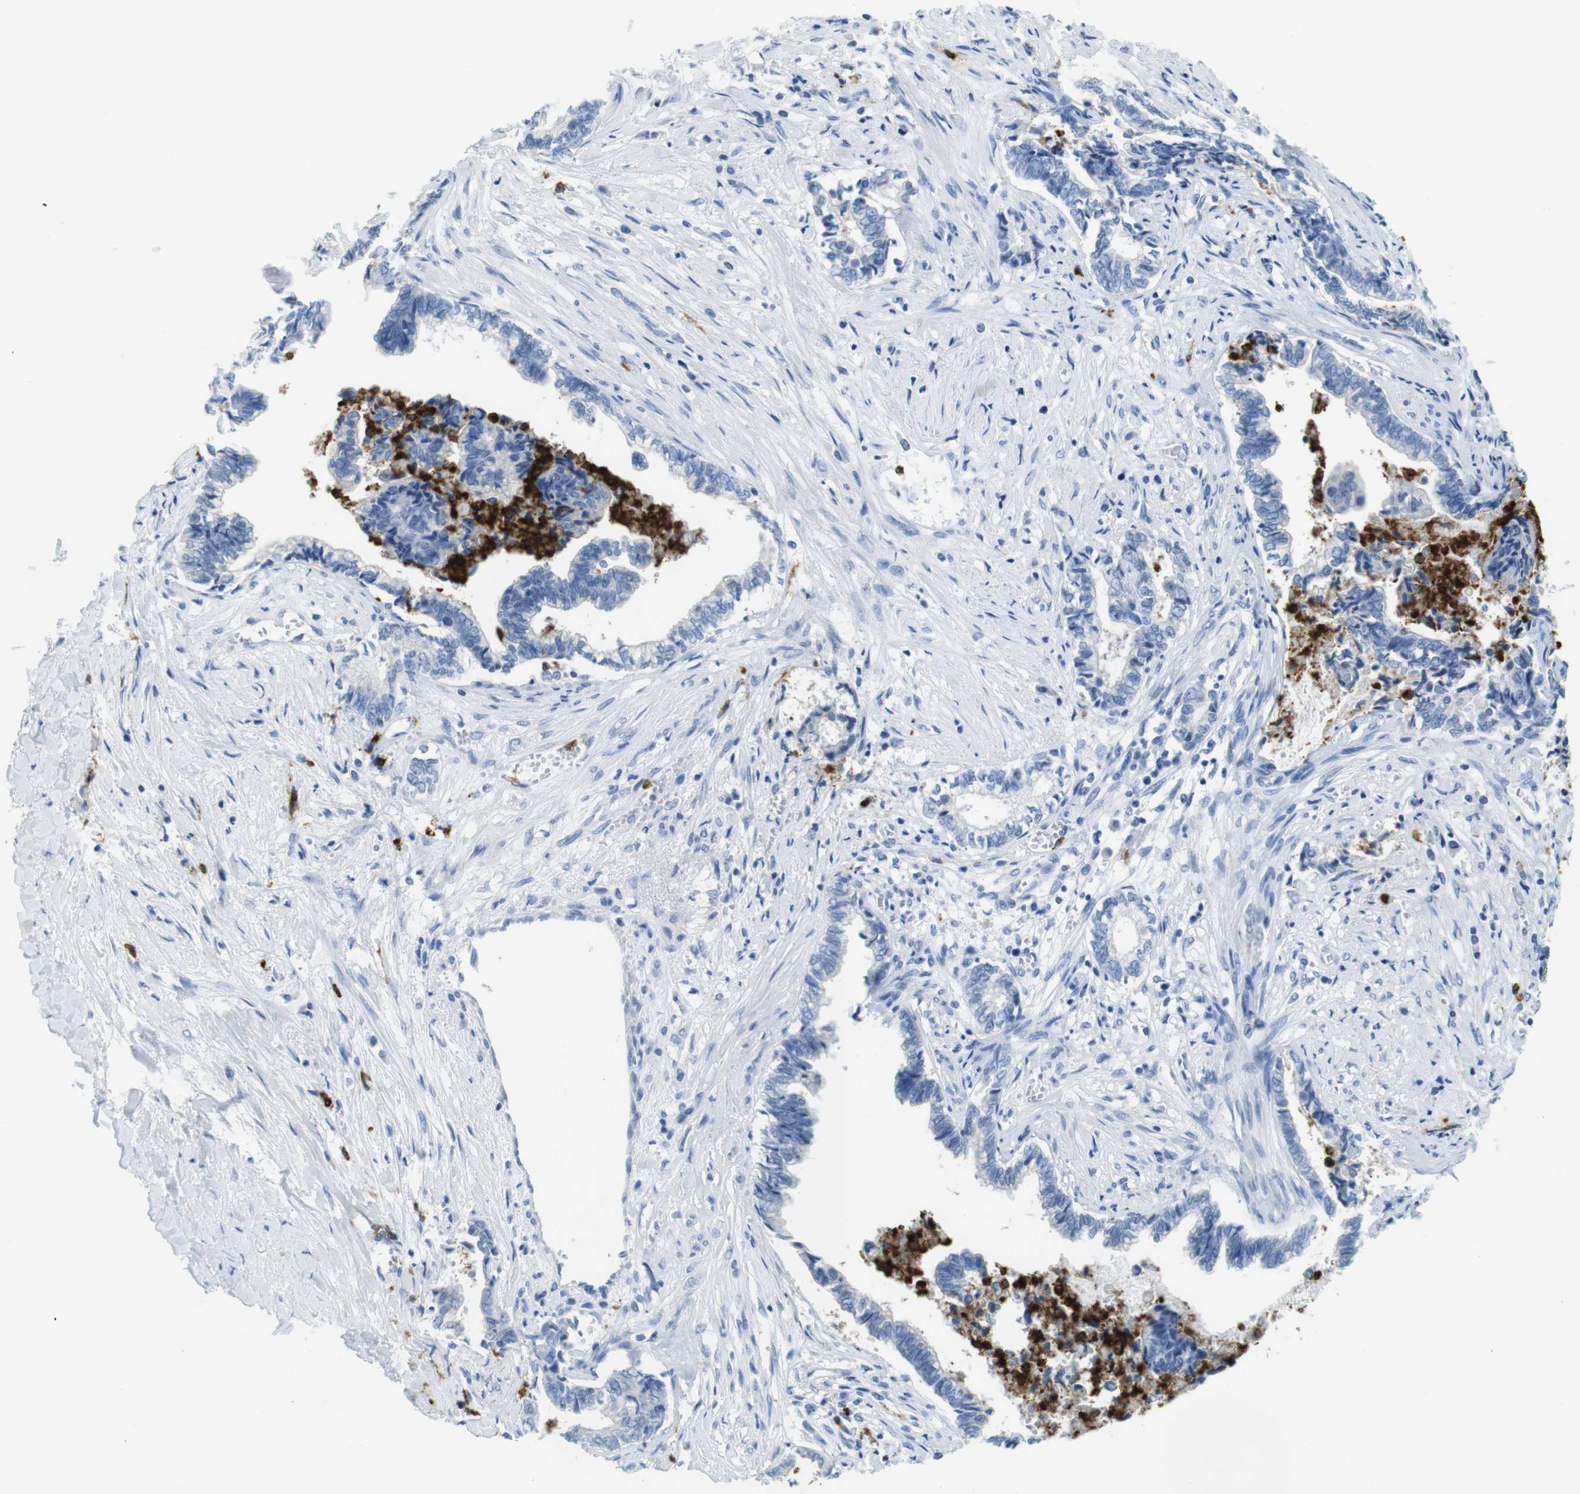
{"staining": {"intensity": "negative", "quantity": "none", "location": "none"}, "tissue": "liver cancer", "cell_type": "Tumor cells", "image_type": "cancer", "snomed": [{"axis": "morphology", "description": "Cholangiocarcinoma"}, {"axis": "topography", "description": "Liver"}], "caption": "This is a histopathology image of IHC staining of cholangiocarcinoma (liver), which shows no positivity in tumor cells.", "gene": "MCEMP1", "patient": {"sex": "male", "age": 57}}